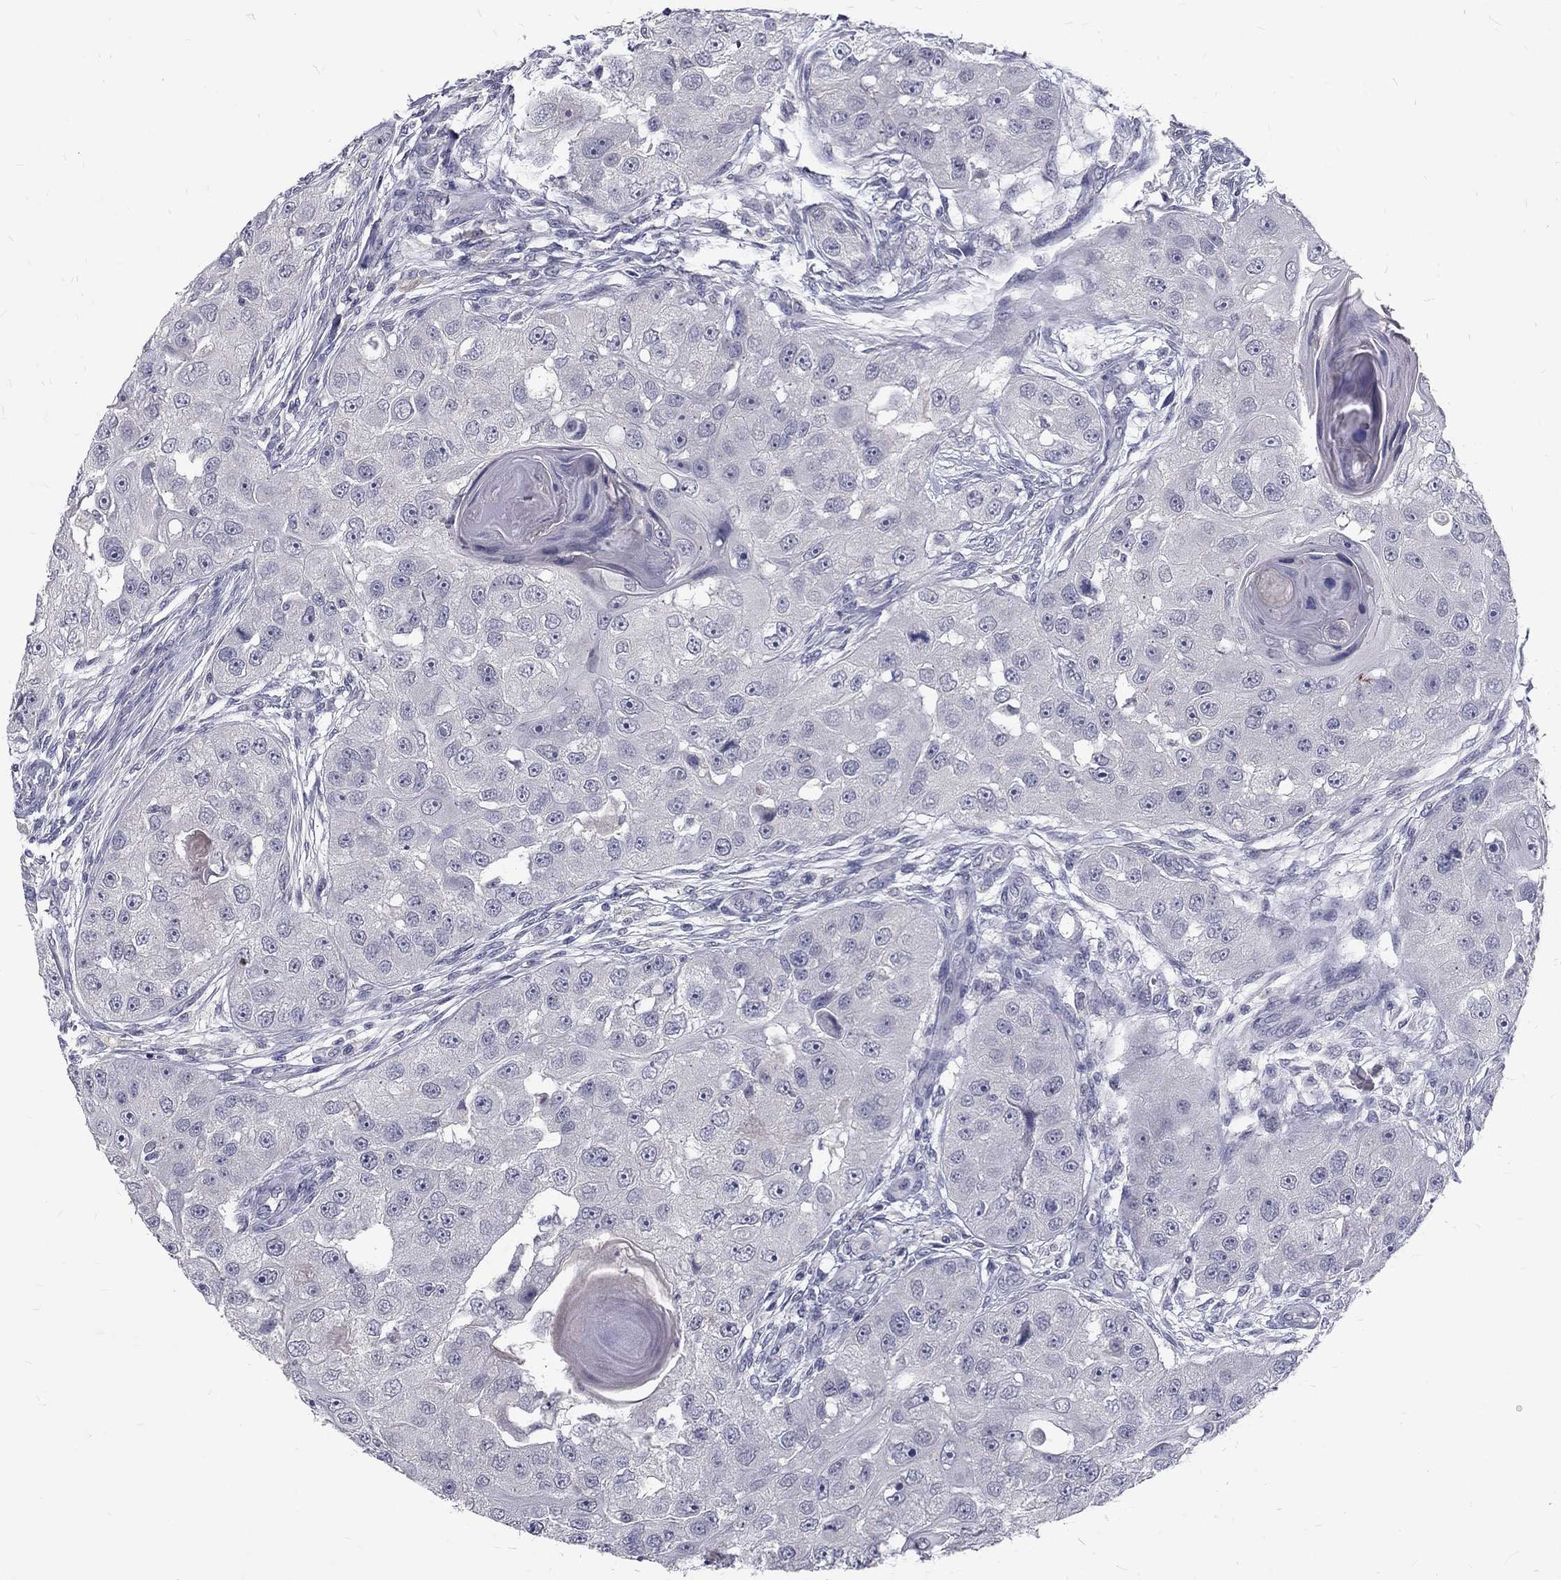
{"staining": {"intensity": "negative", "quantity": "none", "location": "none"}, "tissue": "head and neck cancer", "cell_type": "Tumor cells", "image_type": "cancer", "snomed": [{"axis": "morphology", "description": "Squamous cell carcinoma, NOS"}, {"axis": "topography", "description": "Head-Neck"}], "caption": "Immunohistochemical staining of human head and neck squamous cell carcinoma reveals no significant staining in tumor cells.", "gene": "NOS1", "patient": {"sex": "male", "age": 51}}